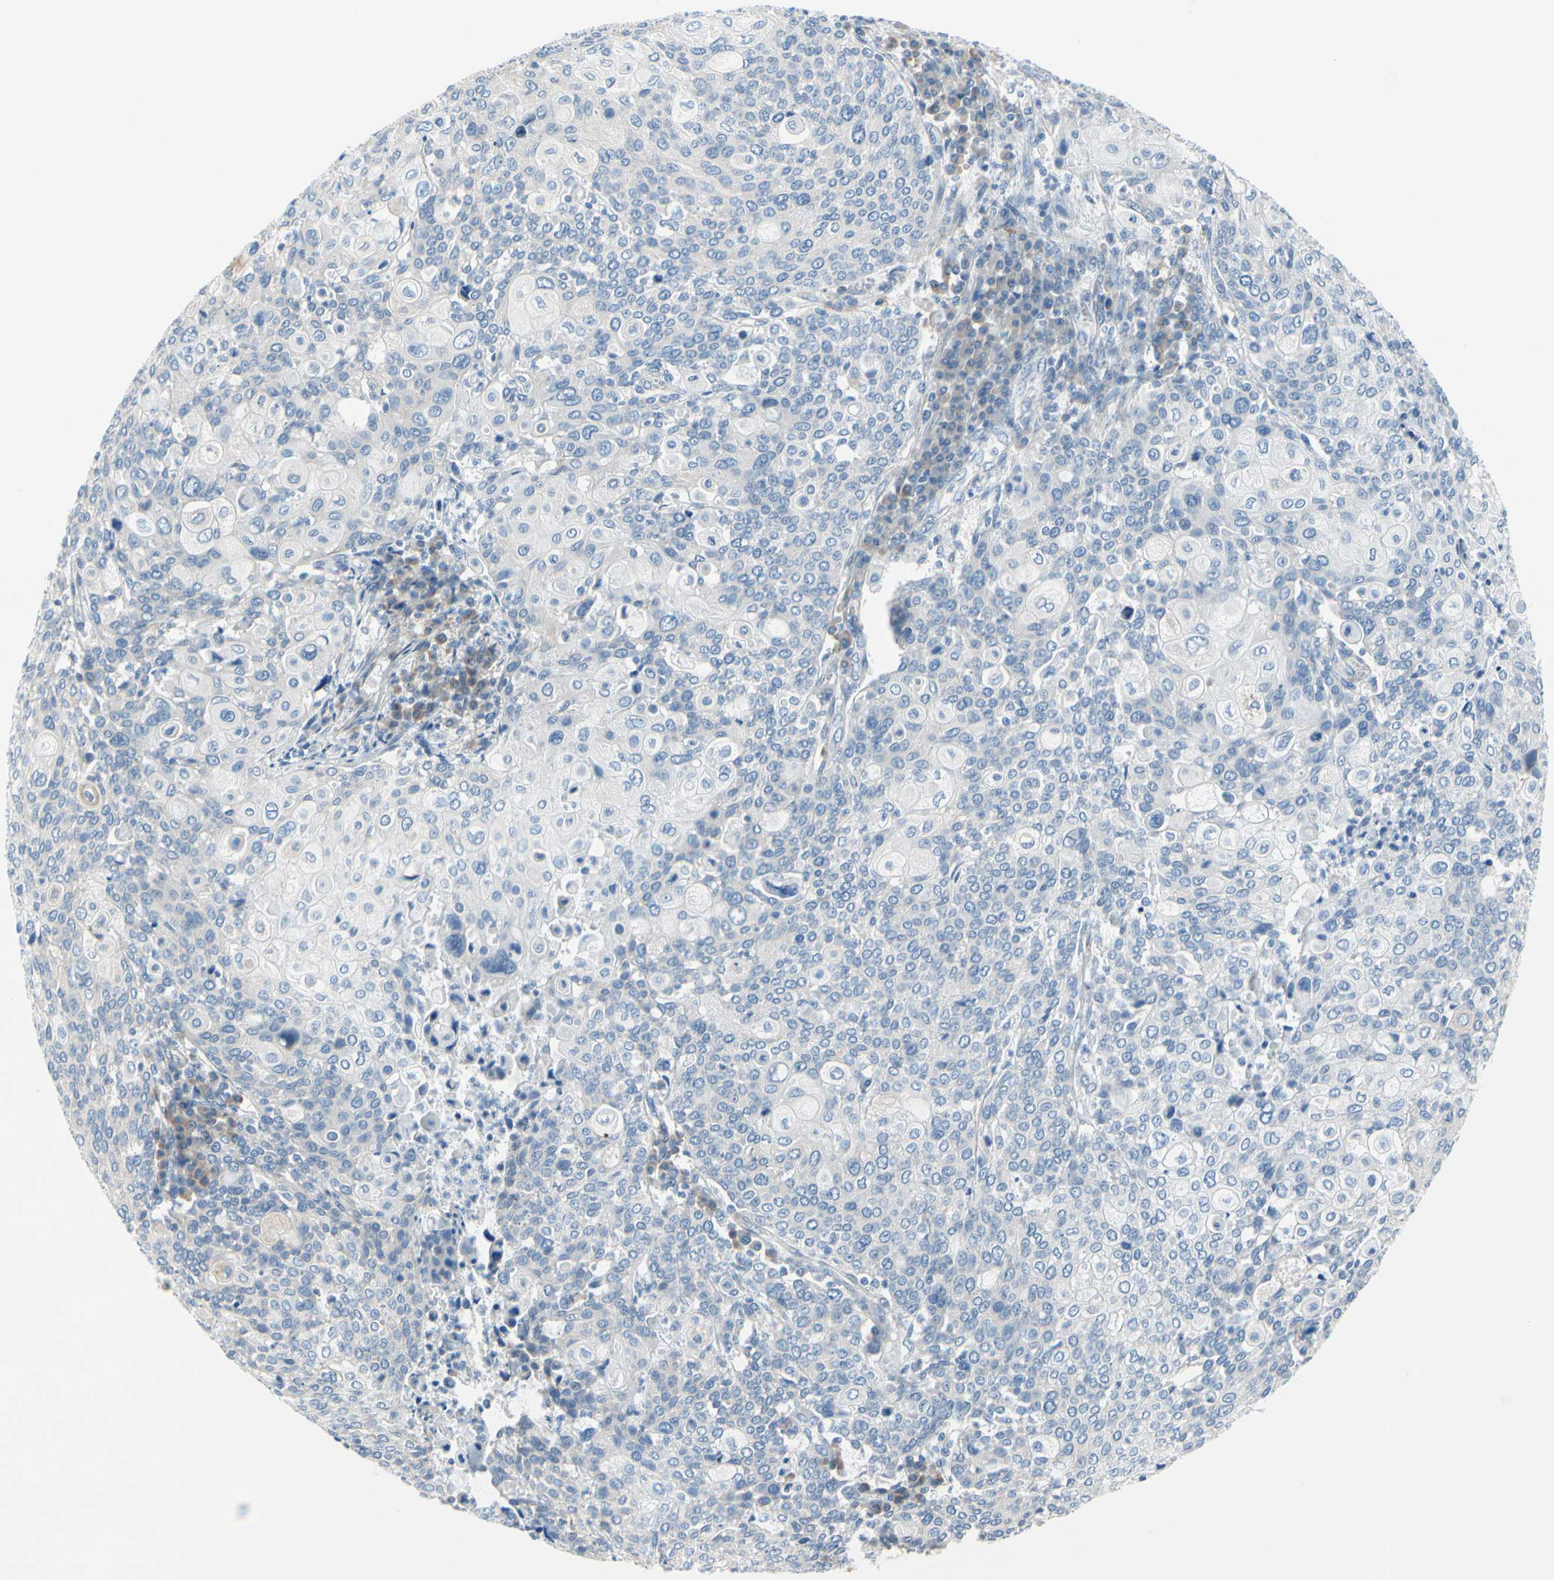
{"staining": {"intensity": "negative", "quantity": "none", "location": "none"}, "tissue": "cervical cancer", "cell_type": "Tumor cells", "image_type": "cancer", "snomed": [{"axis": "morphology", "description": "Squamous cell carcinoma, NOS"}, {"axis": "topography", "description": "Cervix"}], "caption": "The histopathology image reveals no significant expression in tumor cells of cervical squamous cell carcinoma.", "gene": "FCER2", "patient": {"sex": "female", "age": 40}}